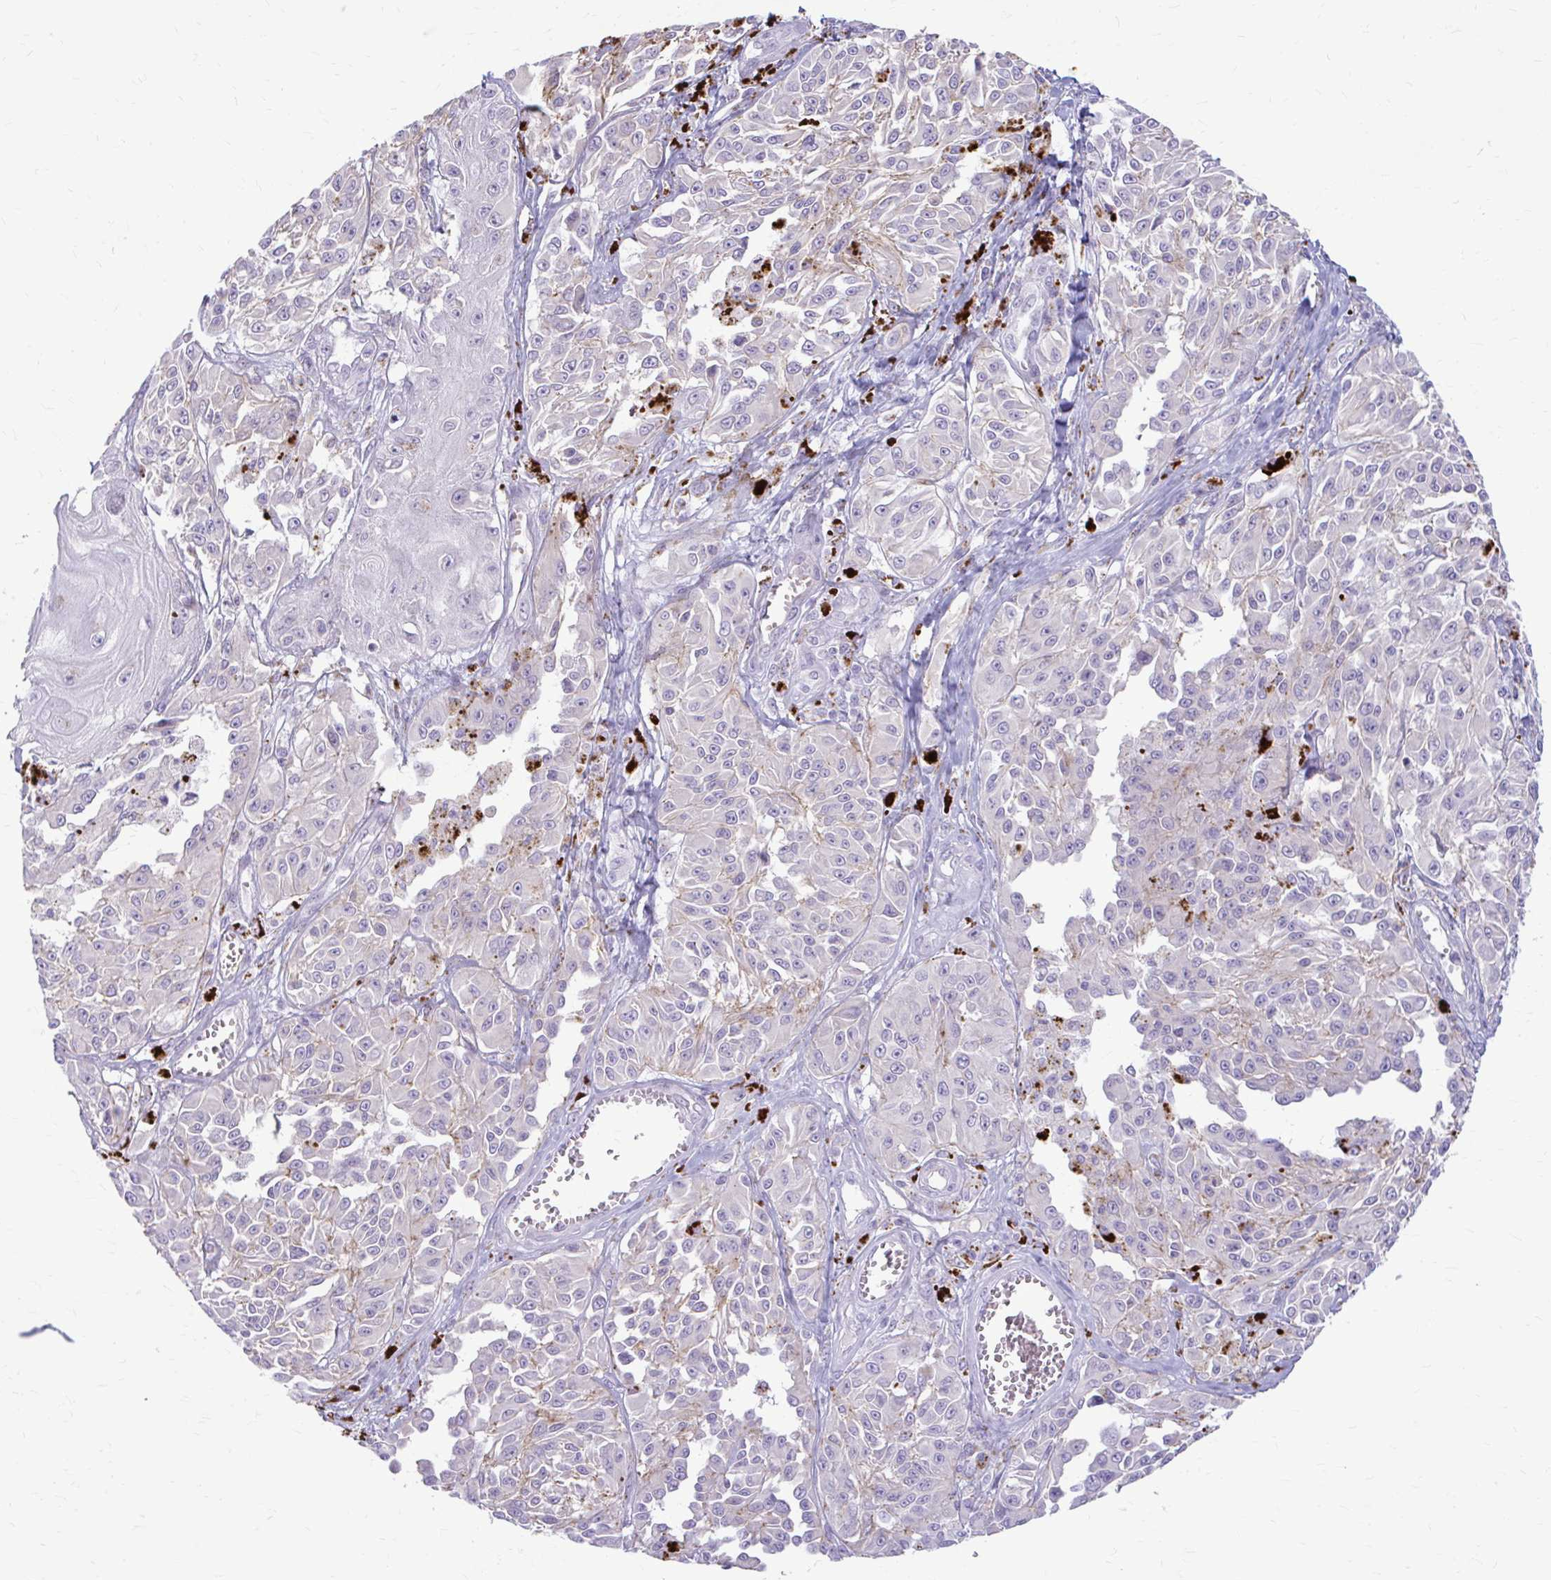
{"staining": {"intensity": "negative", "quantity": "none", "location": "none"}, "tissue": "melanoma", "cell_type": "Tumor cells", "image_type": "cancer", "snomed": [{"axis": "morphology", "description": "Malignant melanoma, NOS"}, {"axis": "topography", "description": "Skin"}], "caption": "Immunohistochemistry (IHC) photomicrograph of human malignant melanoma stained for a protein (brown), which displays no positivity in tumor cells.", "gene": "CHIA", "patient": {"sex": "male", "age": 94}}